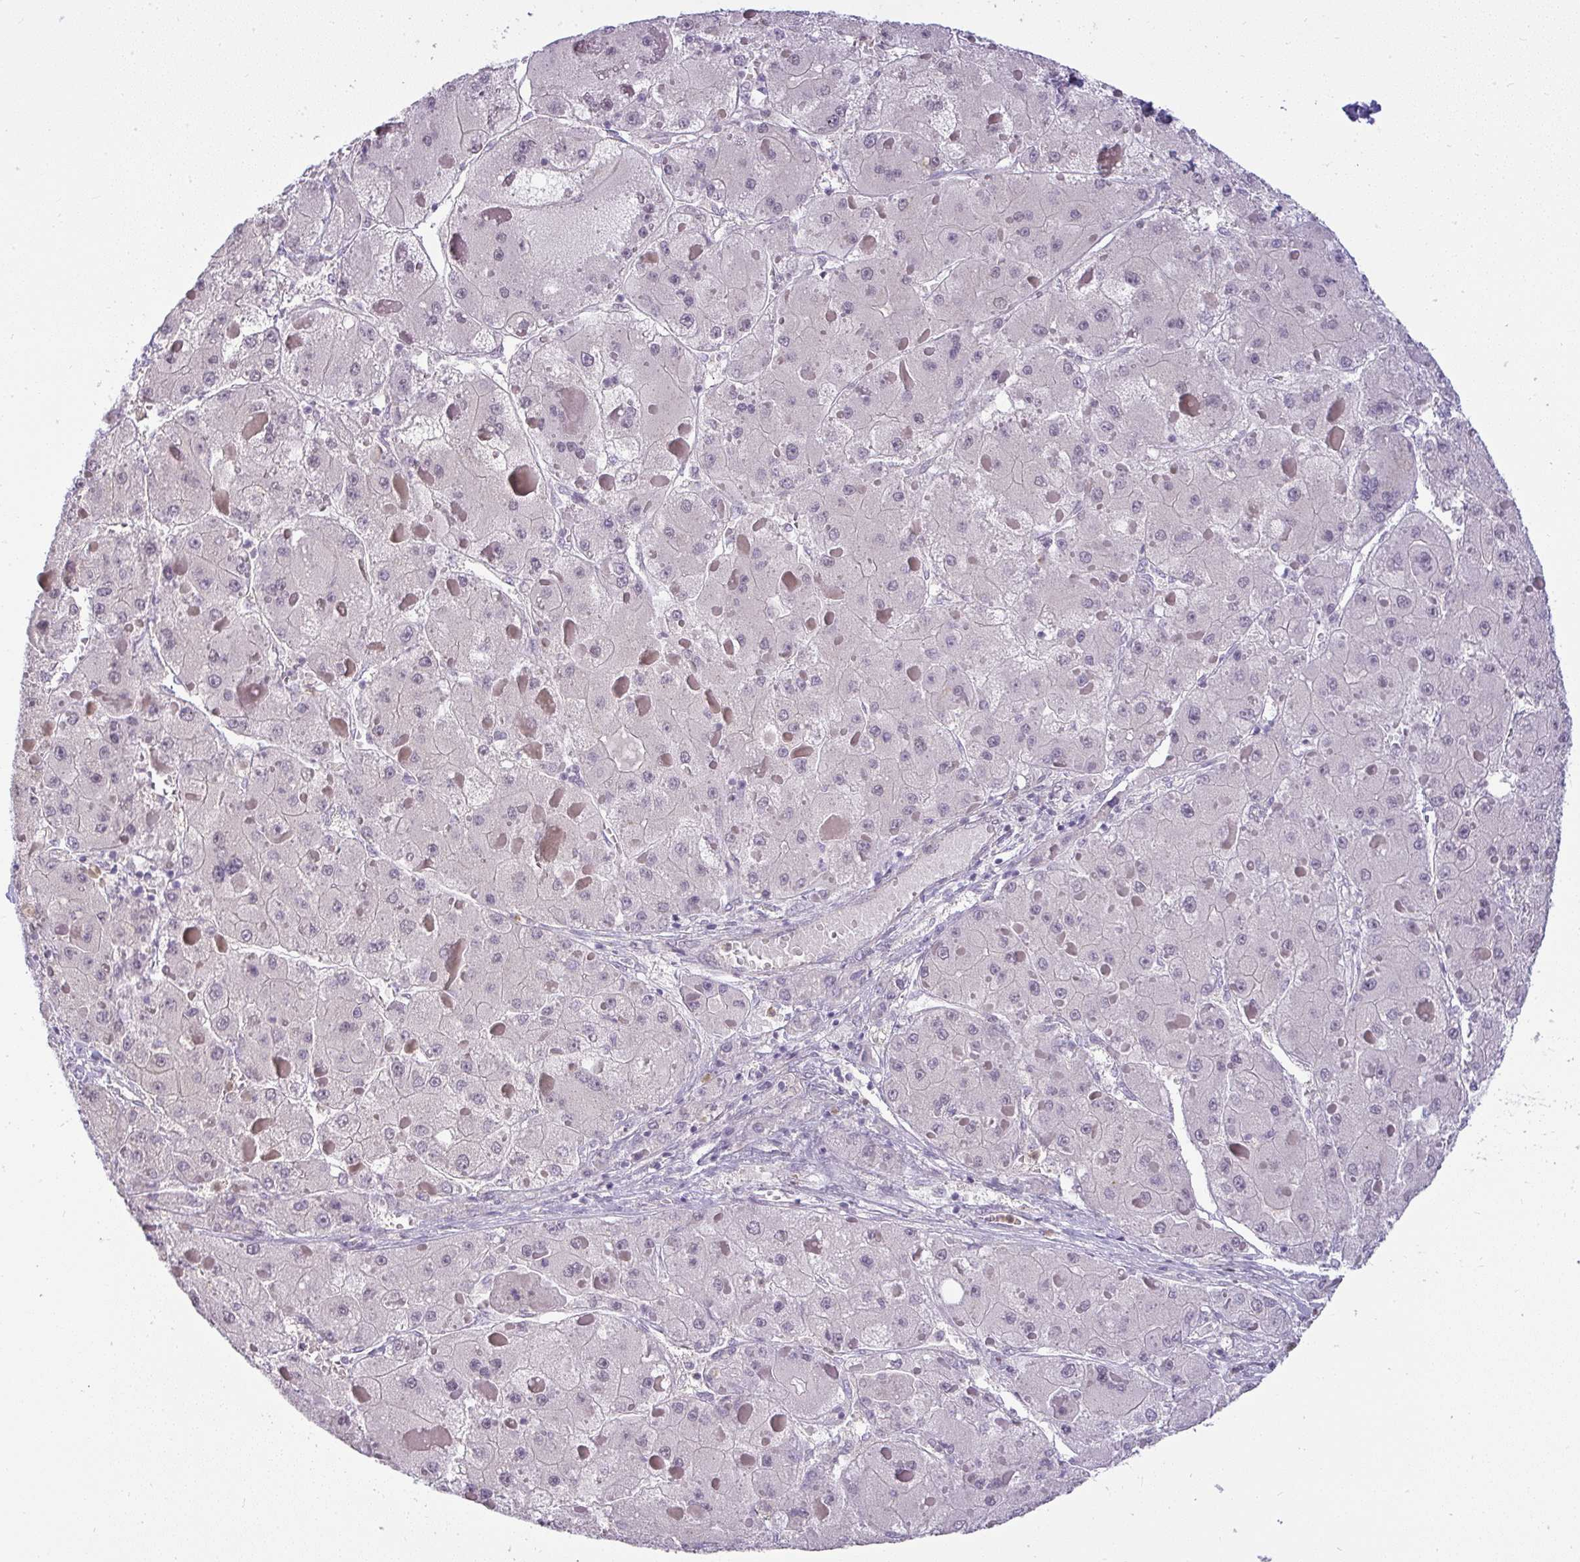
{"staining": {"intensity": "negative", "quantity": "none", "location": "none"}, "tissue": "liver cancer", "cell_type": "Tumor cells", "image_type": "cancer", "snomed": [{"axis": "morphology", "description": "Carcinoma, Hepatocellular, NOS"}, {"axis": "topography", "description": "Liver"}], "caption": "Immunohistochemistry of liver cancer (hepatocellular carcinoma) demonstrates no positivity in tumor cells.", "gene": "DZIP1", "patient": {"sex": "female", "age": 73}}